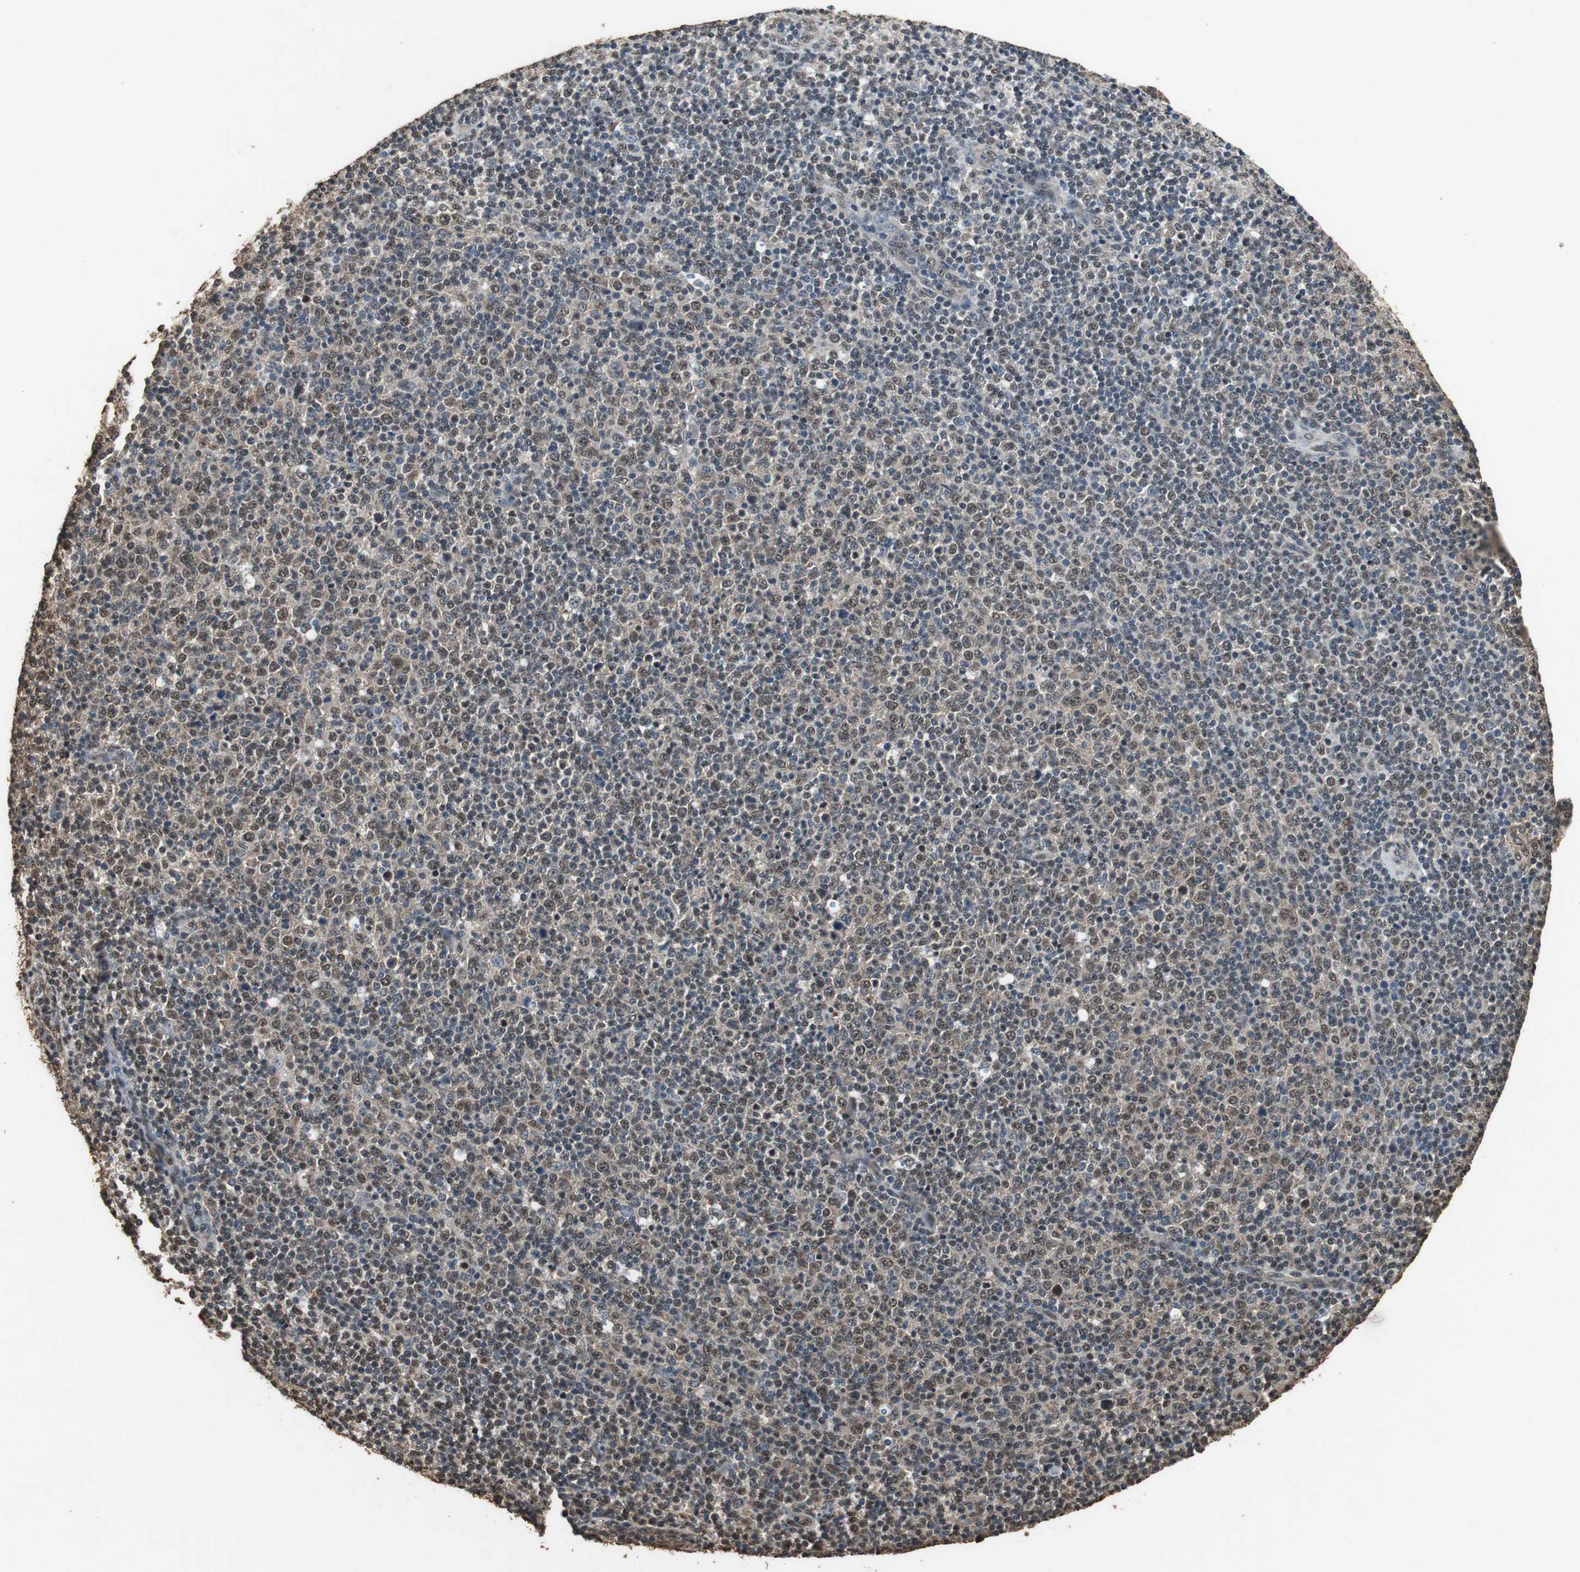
{"staining": {"intensity": "moderate", "quantity": "25%-75%", "location": "cytoplasmic/membranous,nuclear"}, "tissue": "lymphoma", "cell_type": "Tumor cells", "image_type": "cancer", "snomed": [{"axis": "morphology", "description": "Malignant lymphoma, non-Hodgkin's type, Low grade"}, {"axis": "topography", "description": "Lymph node"}], "caption": "DAB (3,3'-diaminobenzidine) immunohistochemical staining of malignant lymphoma, non-Hodgkin's type (low-grade) displays moderate cytoplasmic/membranous and nuclear protein staining in approximately 25%-75% of tumor cells.", "gene": "PPP1R13B", "patient": {"sex": "male", "age": 70}}